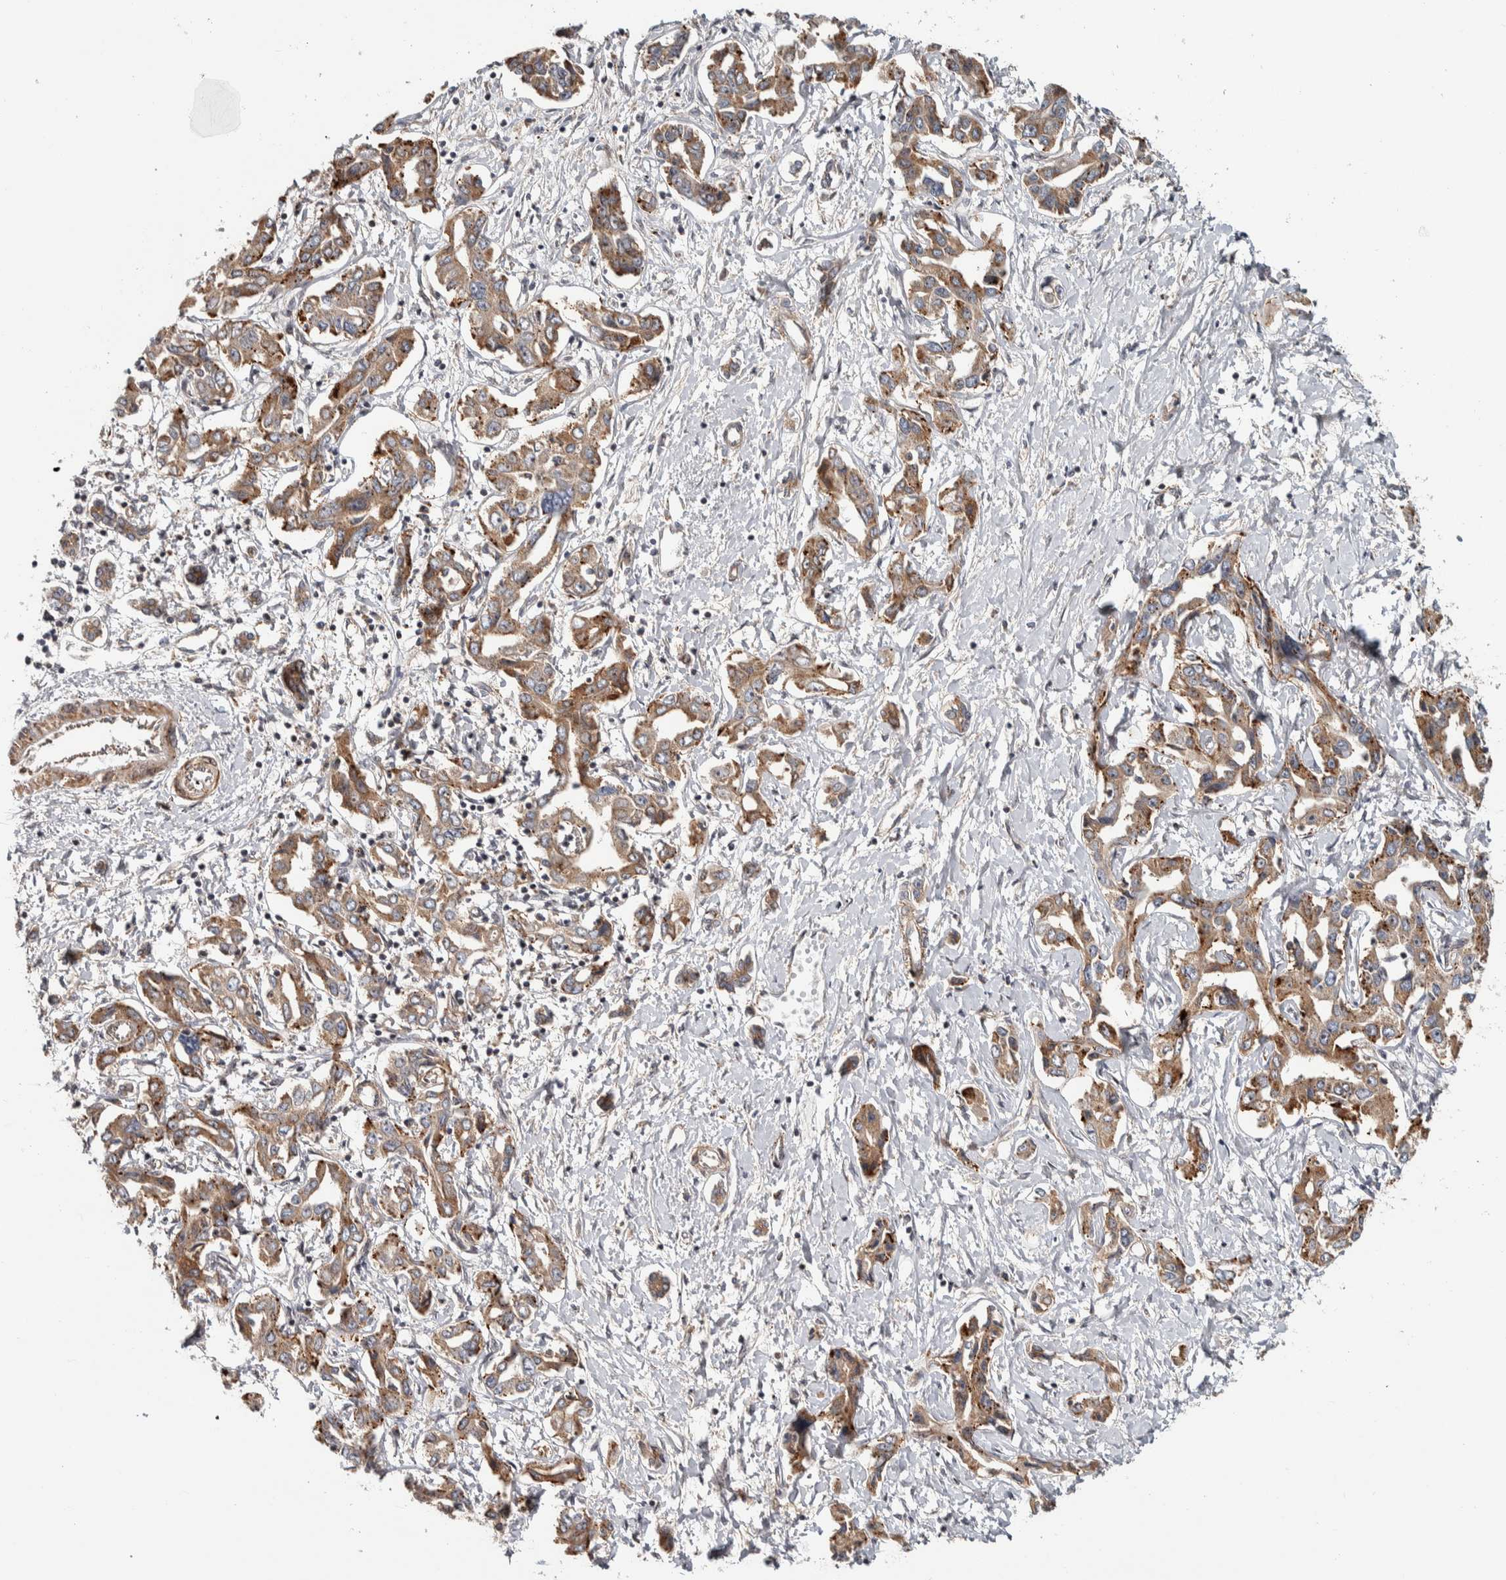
{"staining": {"intensity": "strong", "quantity": "25%-75%", "location": "cytoplasmic/membranous"}, "tissue": "liver cancer", "cell_type": "Tumor cells", "image_type": "cancer", "snomed": [{"axis": "morphology", "description": "Cholangiocarcinoma"}, {"axis": "topography", "description": "Liver"}], "caption": "A photomicrograph of human liver cholangiocarcinoma stained for a protein demonstrates strong cytoplasmic/membranous brown staining in tumor cells. (Stains: DAB (3,3'-diaminobenzidine) in brown, nuclei in blue, Microscopy: brightfield microscopy at high magnification).", "gene": "CHMP4C", "patient": {"sex": "male", "age": 59}}